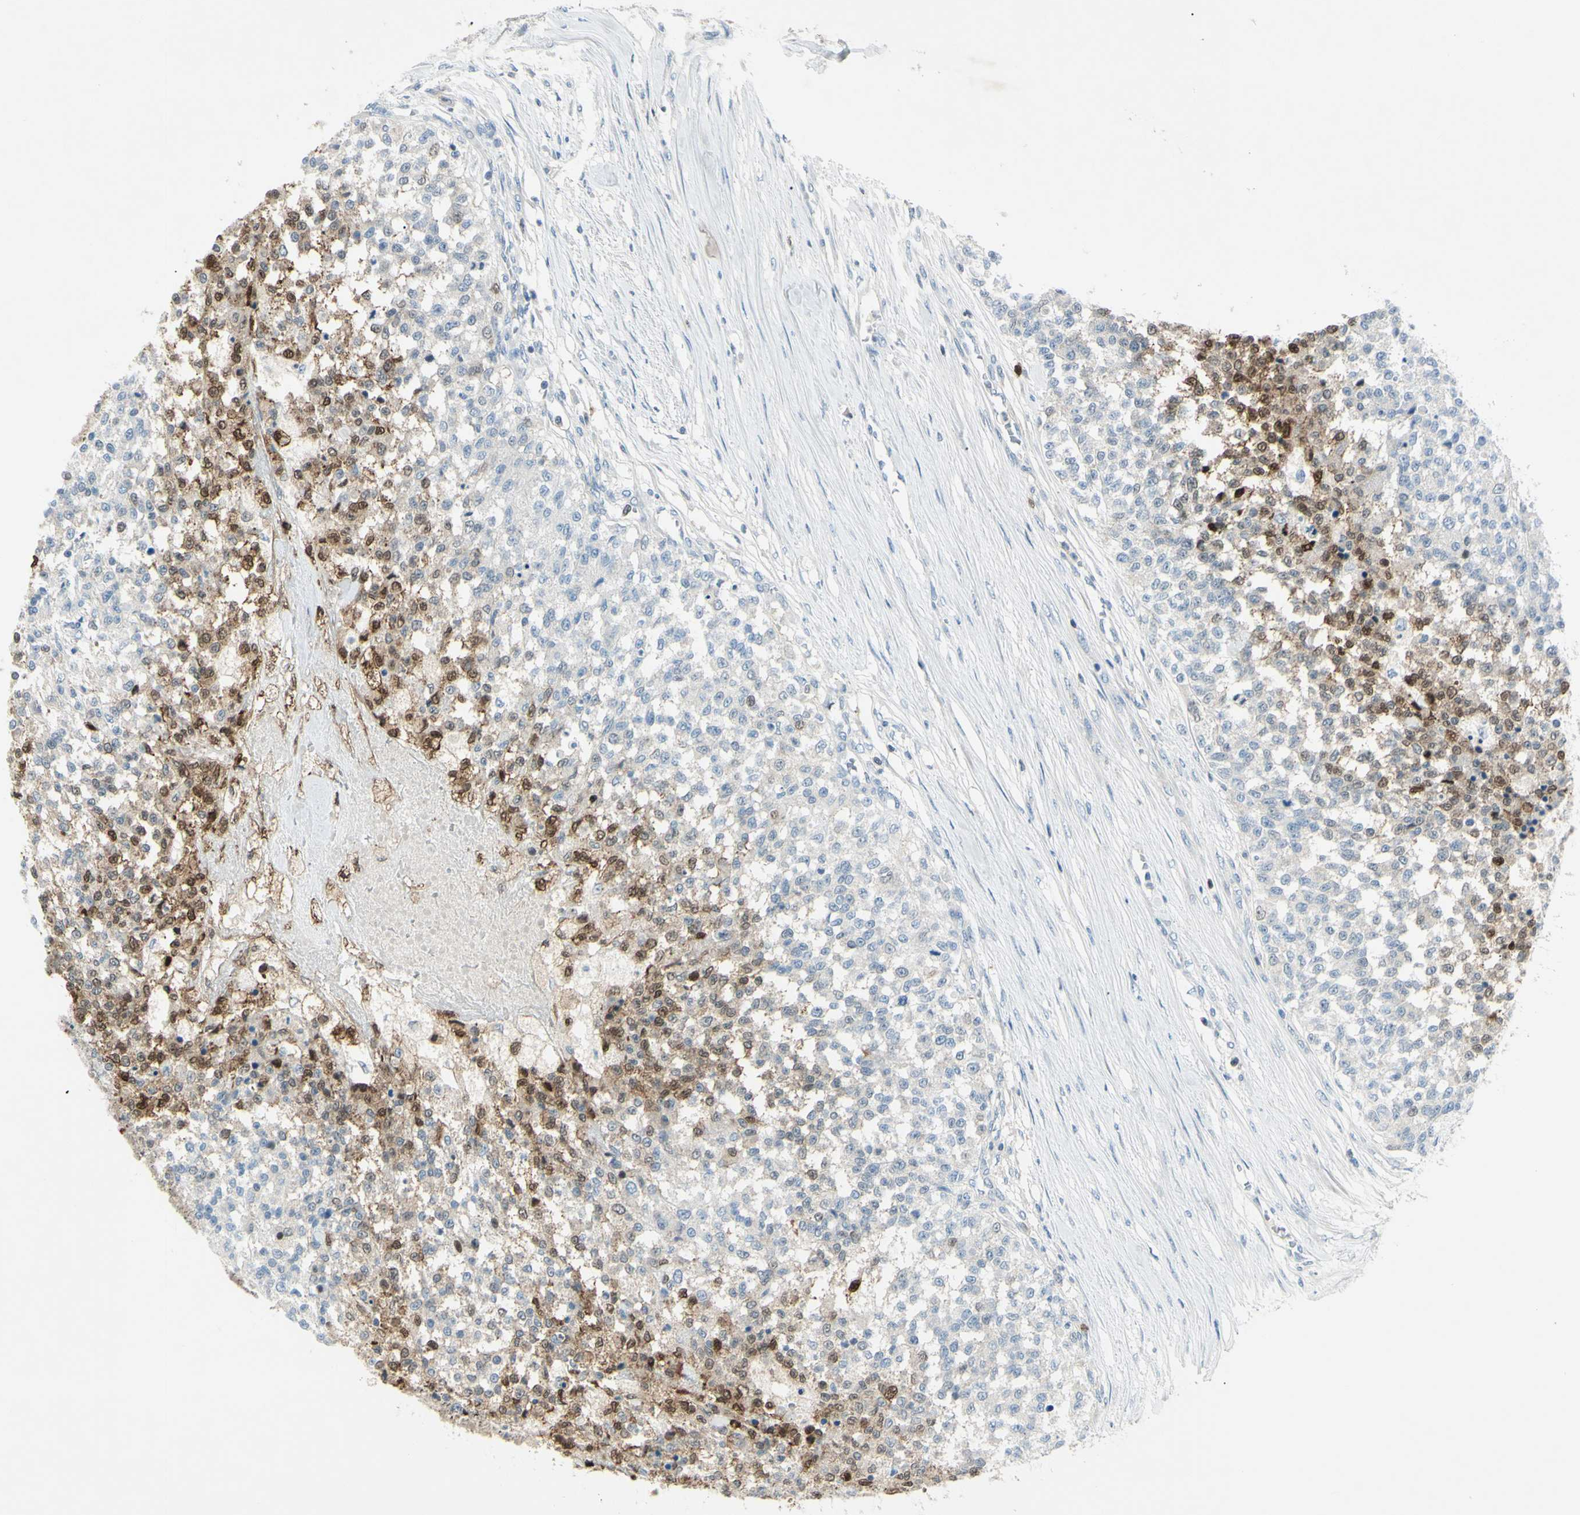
{"staining": {"intensity": "strong", "quantity": "<25%", "location": "nuclear"}, "tissue": "testis cancer", "cell_type": "Tumor cells", "image_type": "cancer", "snomed": [{"axis": "morphology", "description": "Seminoma, NOS"}, {"axis": "topography", "description": "Testis"}], "caption": "Protein expression analysis of testis cancer (seminoma) exhibits strong nuclear positivity in approximately <25% of tumor cells. (DAB = brown stain, brightfield microscopy at high magnification).", "gene": "C1orf159", "patient": {"sex": "male", "age": 59}}